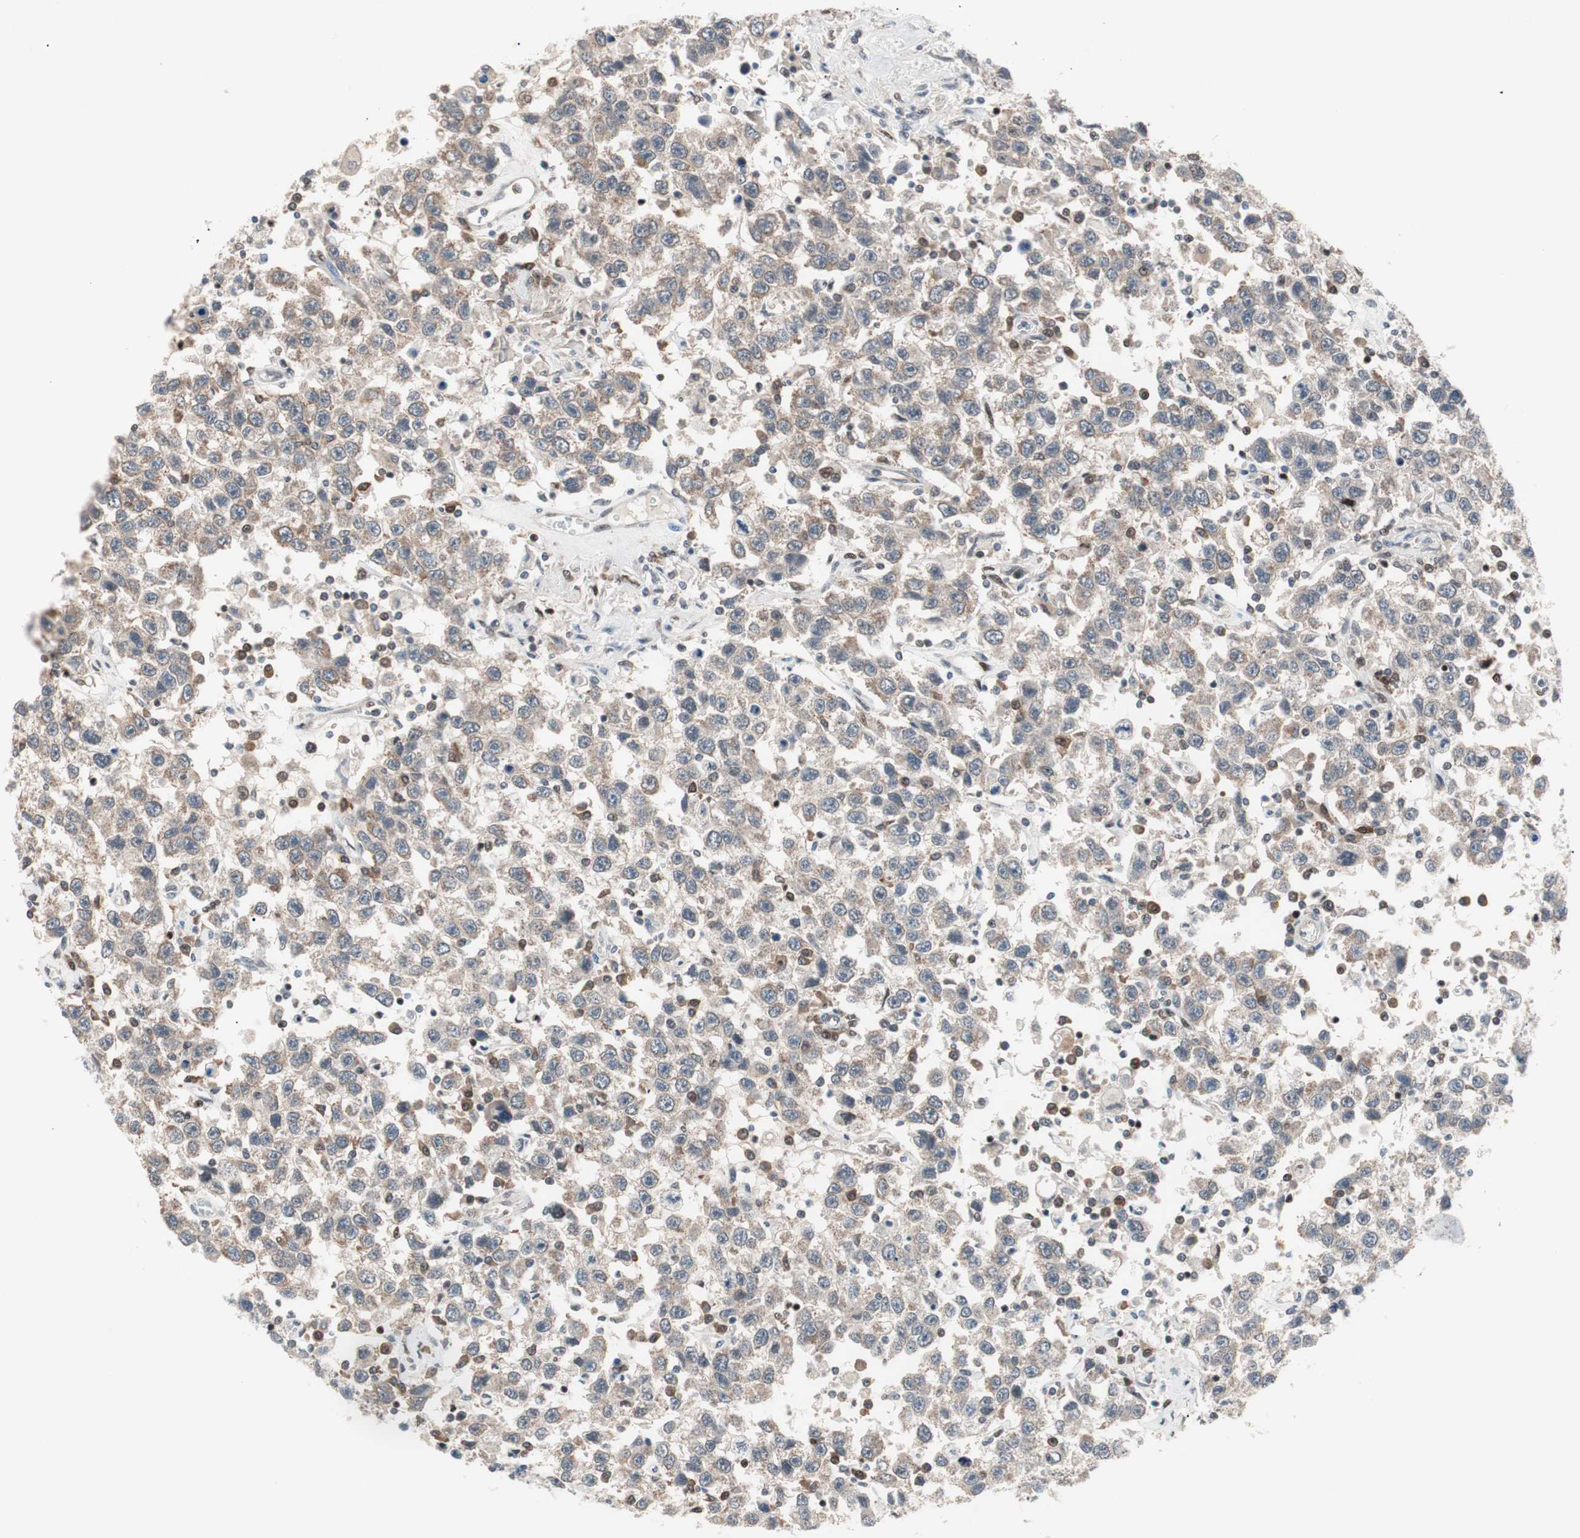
{"staining": {"intensity": "weak", "quantity": "25%-75%", "location": "cytoplasmic/membranous"}, "tissue": "testis cancer", "cell_type": "Tumor cells", "image_type": "cancer", "snomed": [{"axis": "morphology", "description": "Seminoma, NOS"}, {"axis": "topography", "description": "Testis"}], "caption": "A brown stain highlights weak cytoplasmic/membranous staining of a protein in human seminoma (testis) tumor cells.", "gene": "POLH", "patient": {"sex": "male", "age": 41}}